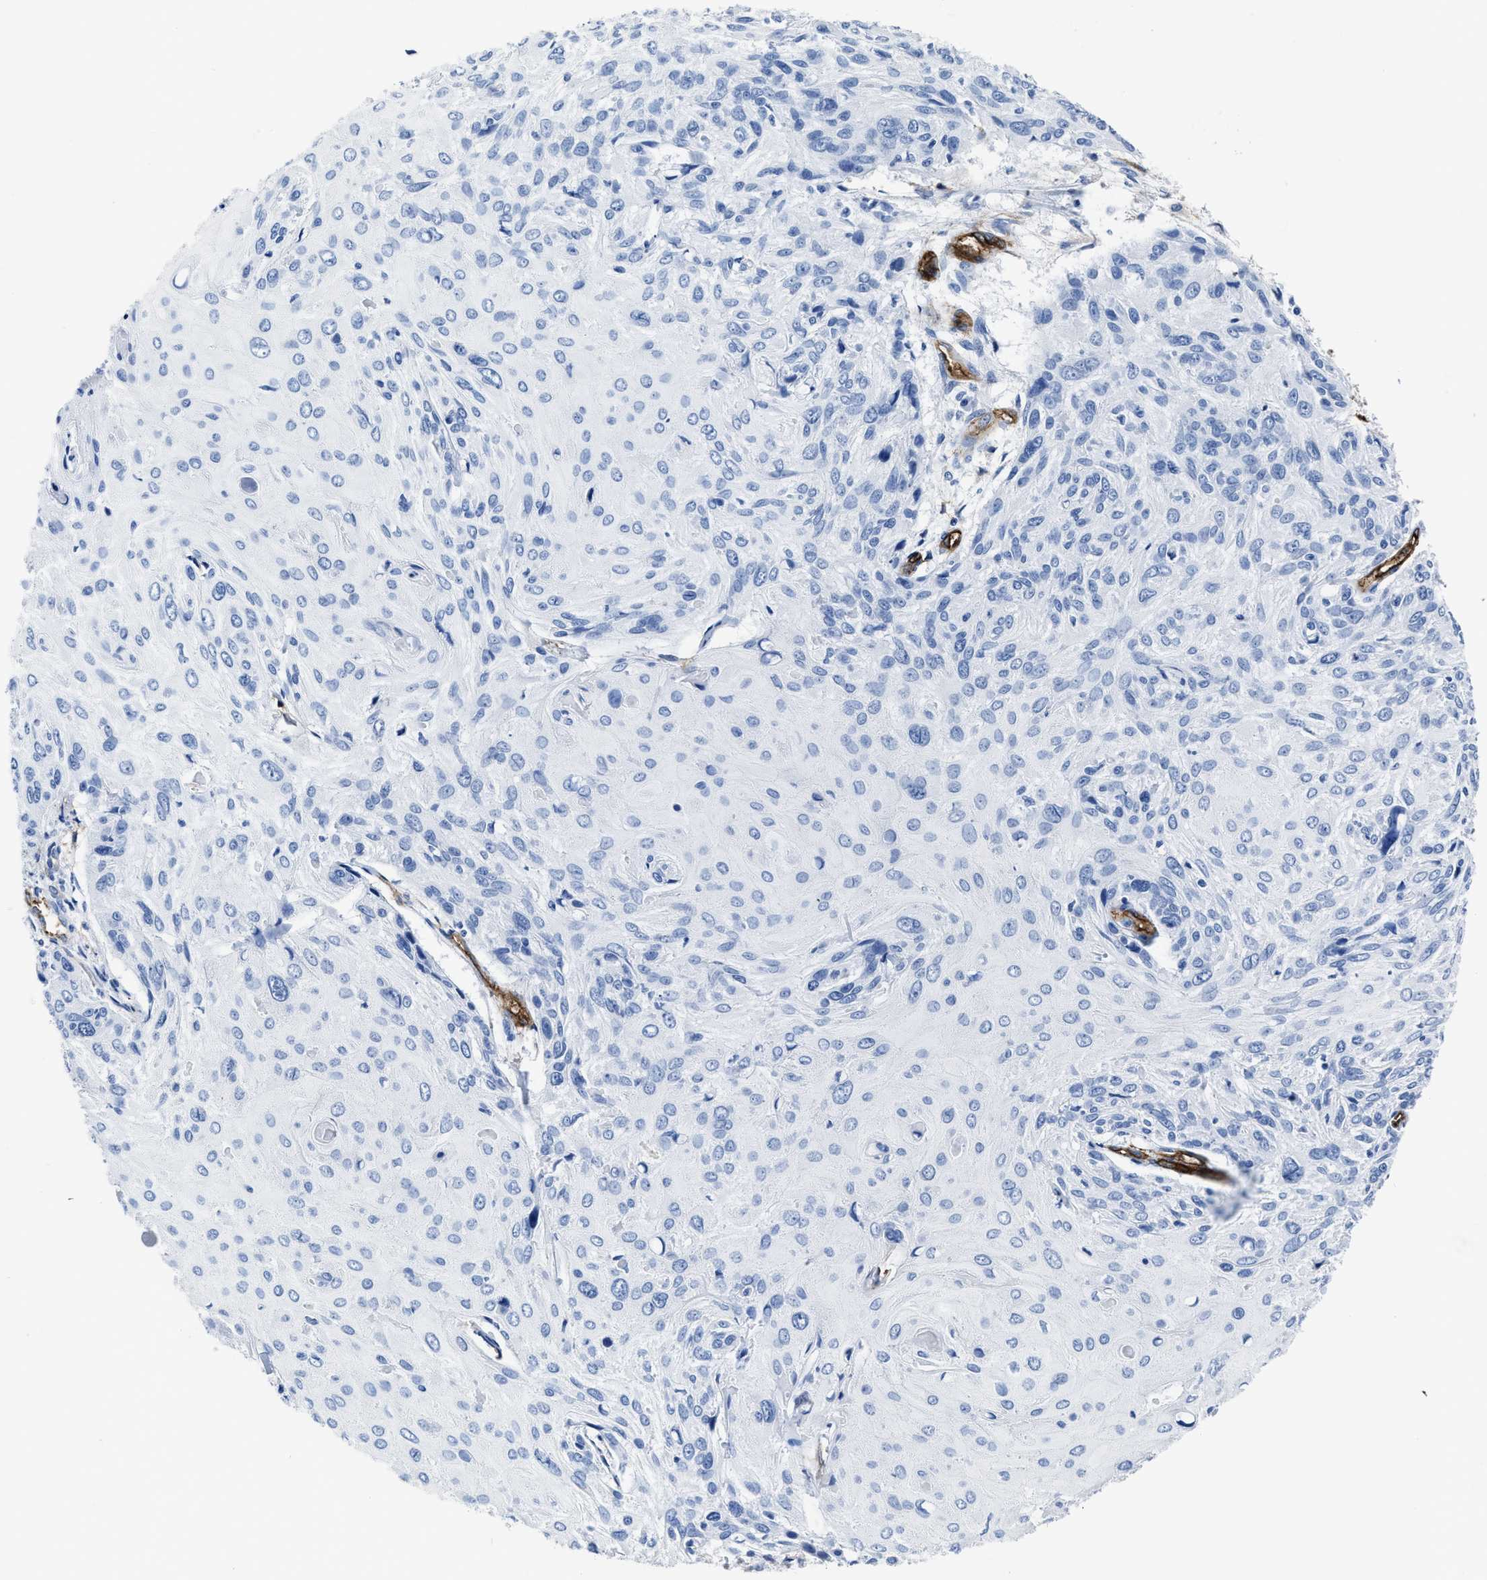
{"staining": {"intensity": "negative", "quantity": "none", "location": "none"}, "tissue": "cervical cancer", "cell_type": "Tumor cells", "image_type": "cancer", "snomed": [{"axis": "morphology", "description": "Squamous cell carcinoma, NOS"}, {"axis": "topography", "description": "Cervix"}], "caption": "Immunohistochemical staining of squamous cell carcinoma (cervical) displays no significant expression in tumor cells.", "gene": "AQP1", "patient": {"sex": "female", "age": 51}}